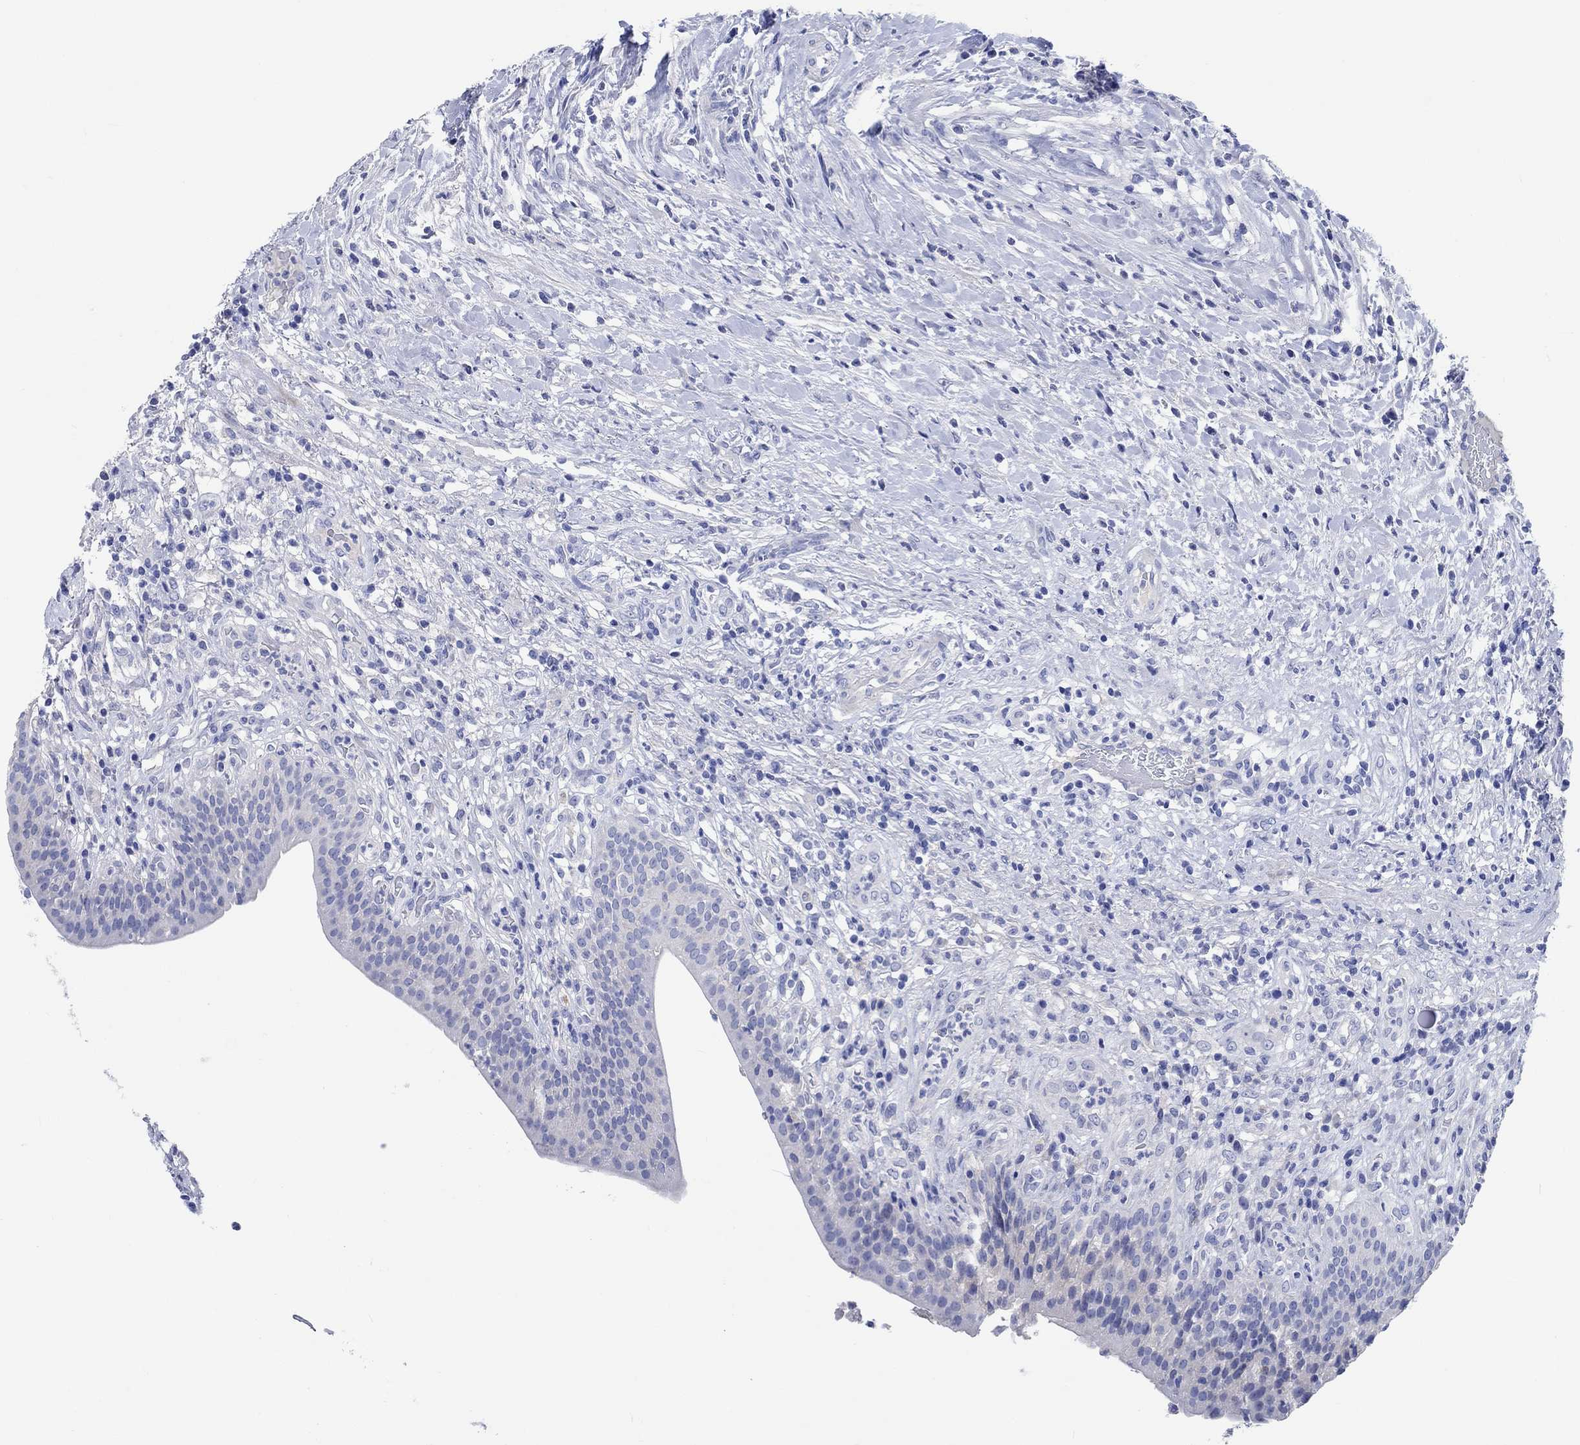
{"staining": {"intensity": "negative", "quantity": "none", "location": "none"}, "tissue": "urinary bladder", "cell_type": "Urothelial cells", "image_type": "normal", "snomed": [{"axis": "morphology", "description": "Normal tissue, NOS"}, {"axis": "topography", "description": "Urinary bladder"}], "caption": "This is a micrograph of immunohistochemistry staining of benign urinary bladder, which shows no positivity in urothelial cells. Nuclei are stained in blue.", "gene": "SHISA4", "patient": {"sex": "male", "age": 66}}